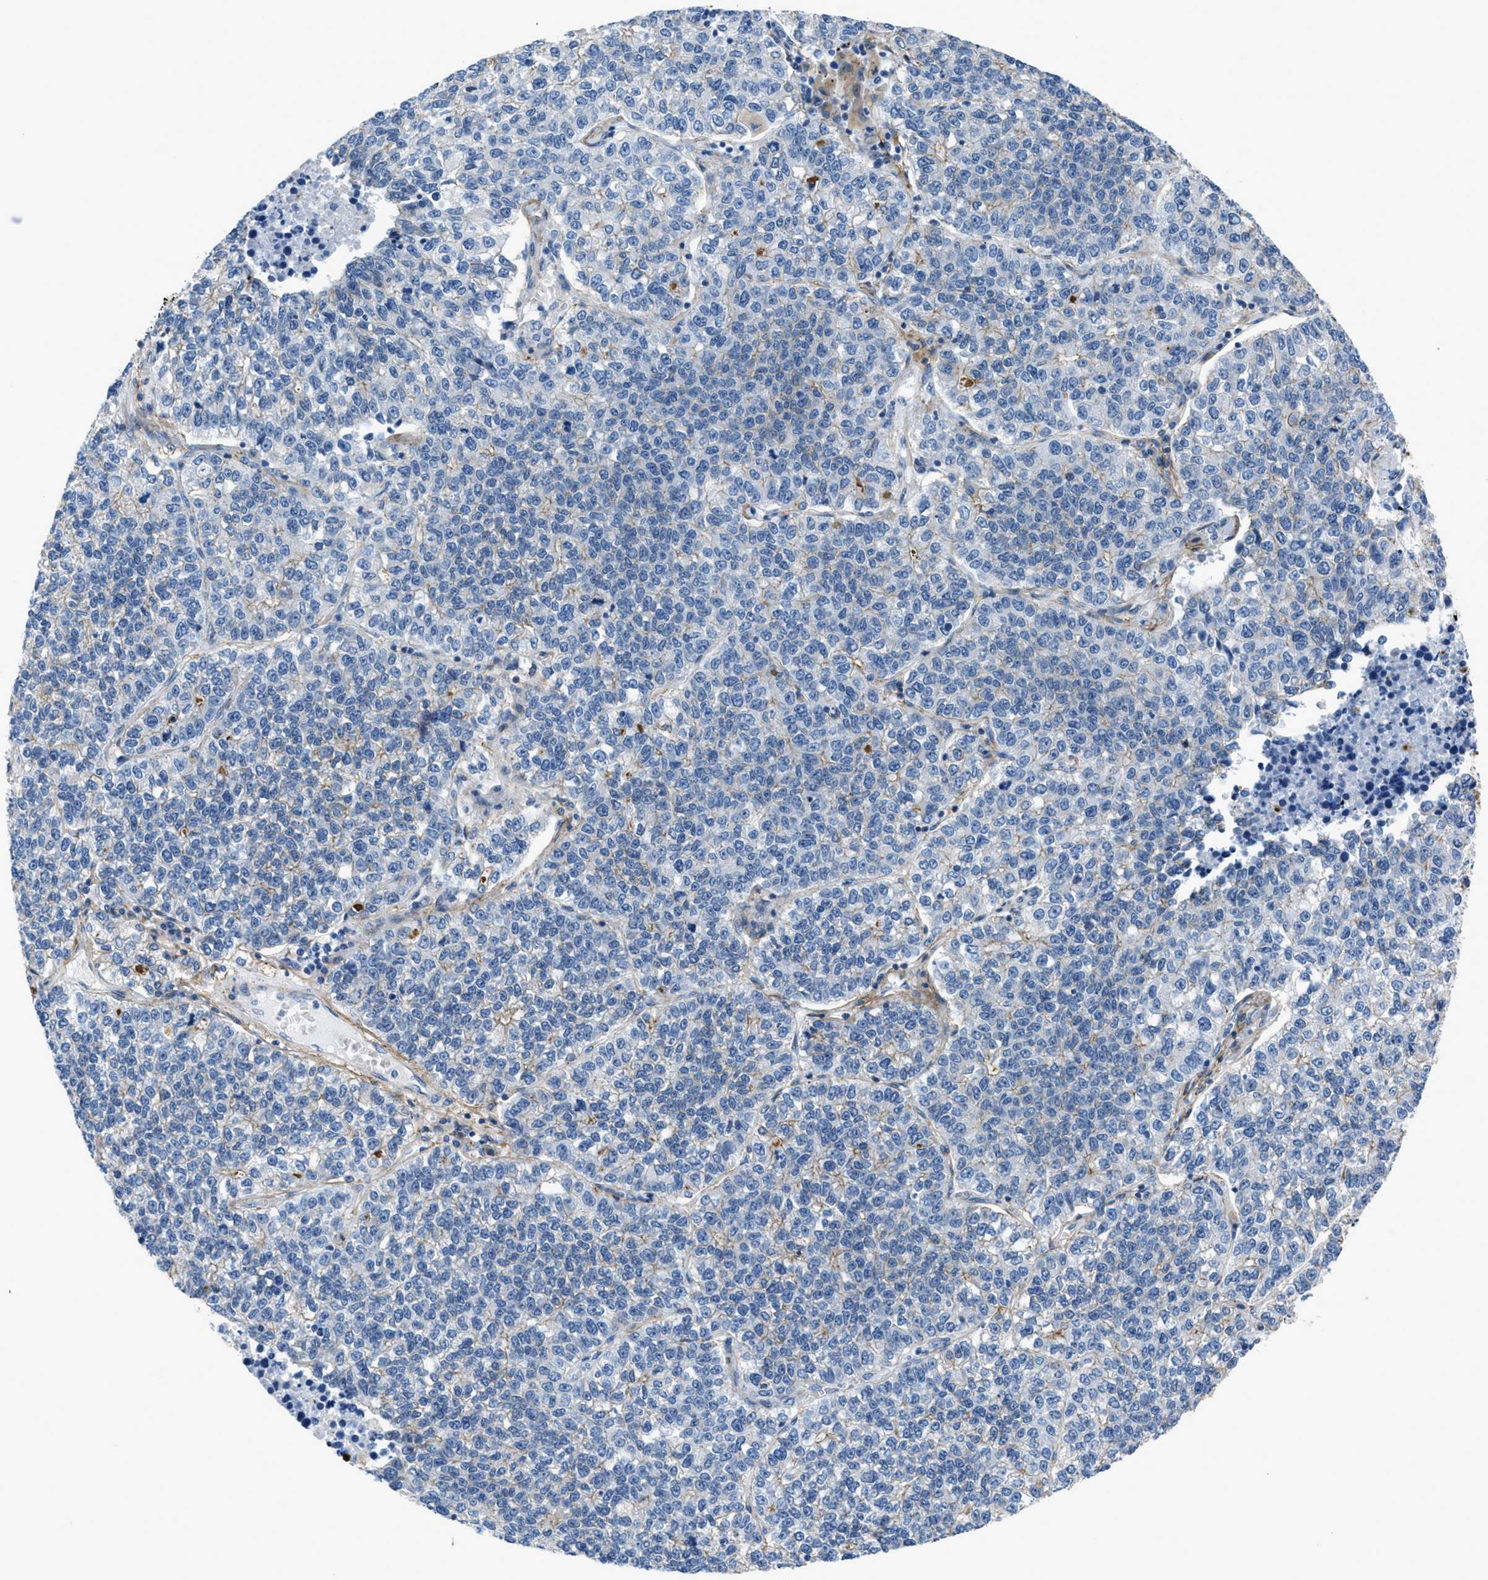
{"staining": {"intensity": "weak", "quantity": "<25%", "location": "cytoplasmic/membranous"}, "tissue": "lung cancer", "cell_type": "Tumor cells", "image_type": "cancer", "snomed": [{"axis": "morphology", "description": "Adenocarcinoma, NOS"}, {"axis": "topography", "description": "Lung"}], "caption": "This is an IHC photomicrograph of human lung cancer (adenocarcinoma). There is no staining in tumor cells.", "gene": "FBN1", "patient": {"sex": "male", "age": 49}}